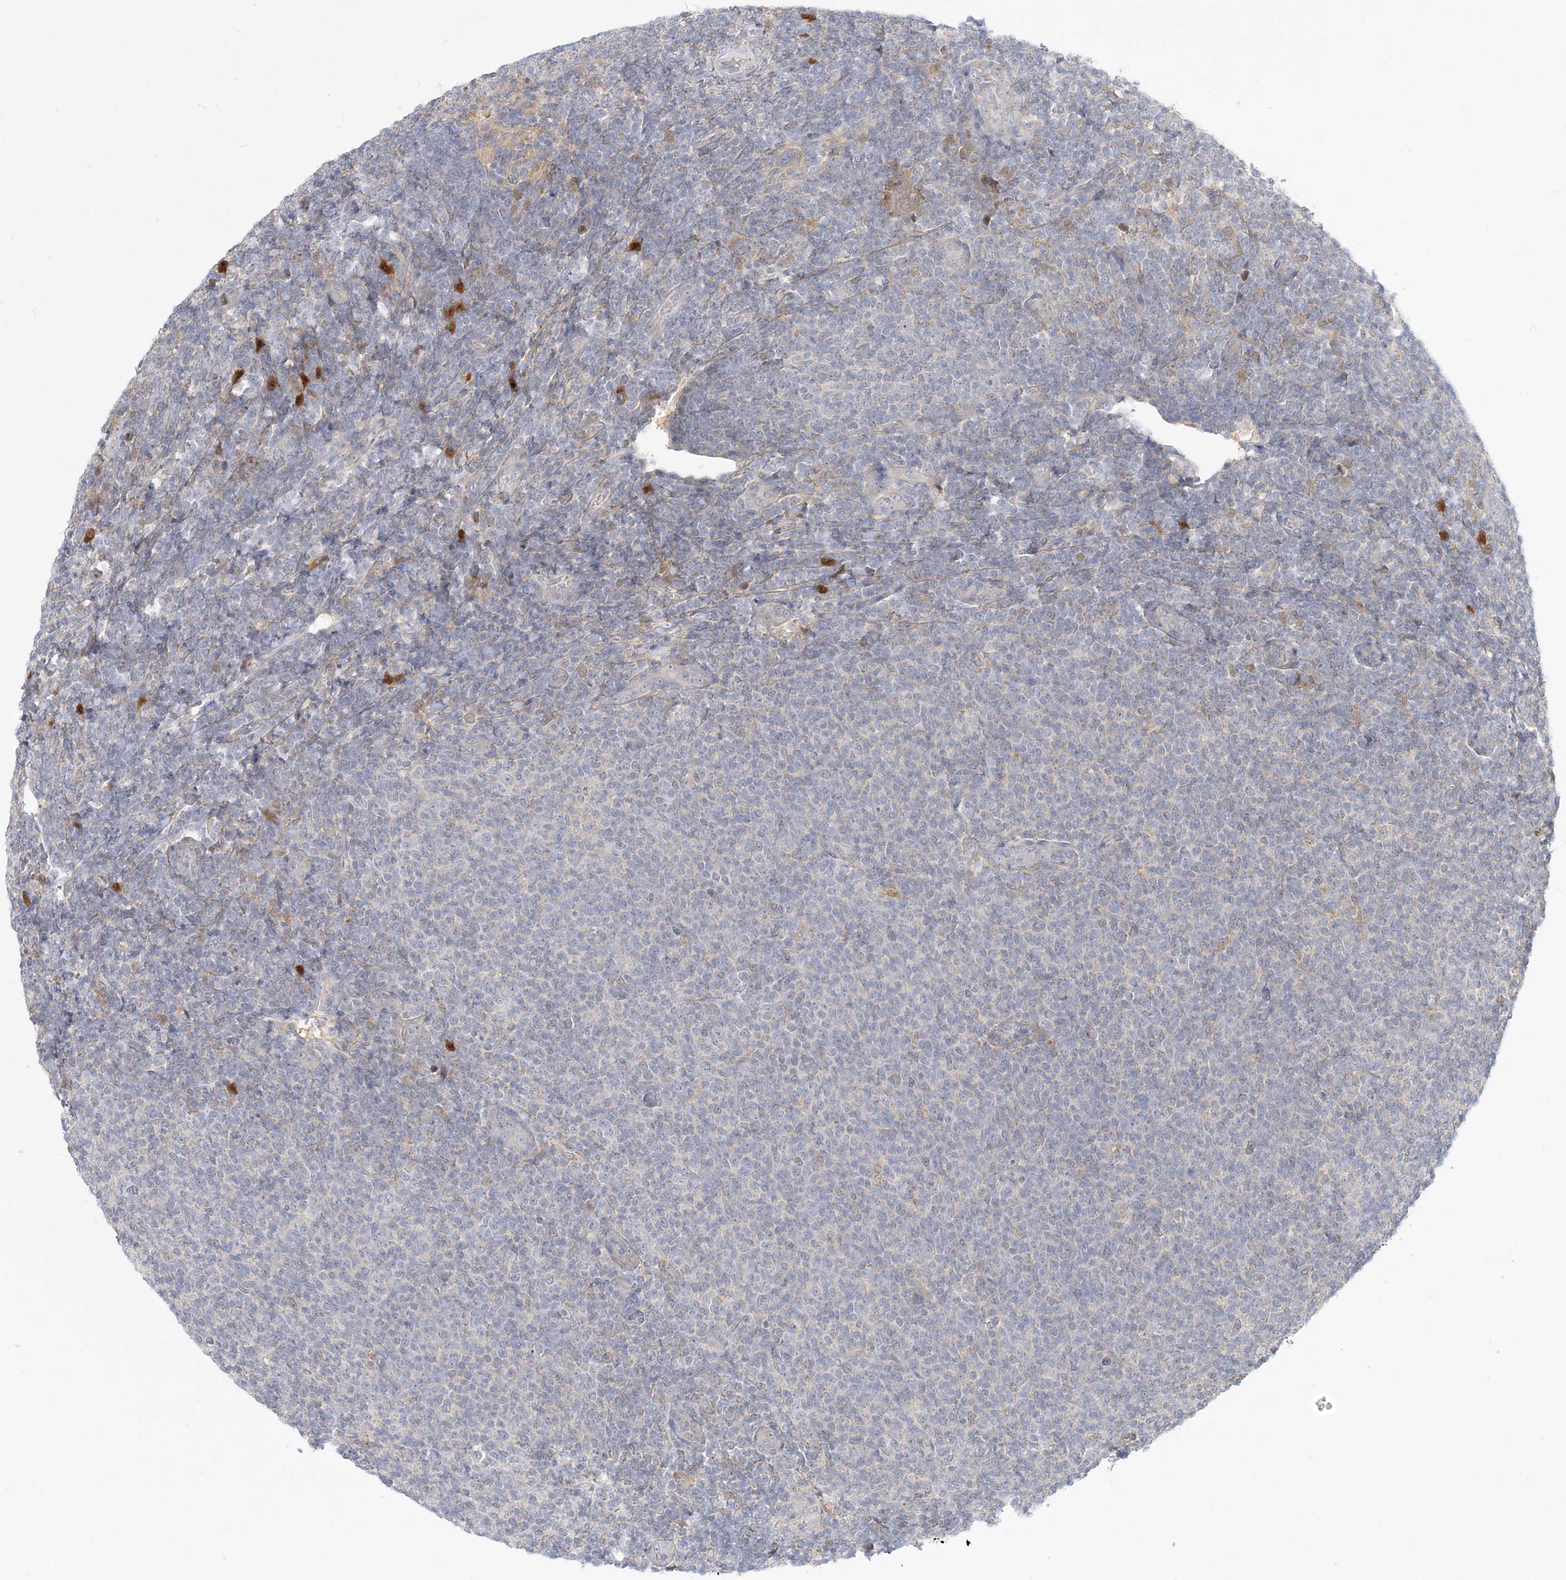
{"staining": {"intensity": "negative", "quantity": "none", "location": "none"}, "tissue": "lymphoma", "cell_type": "Tumor cells", "image_type": "cancer", "snomed": [{"axis": "morphology", "description": "Malignant lymphoma, non-Hodgkin's type, Low grade"}, {"axis": "topography", "description": "Lymph node"}], "caption": "Tumor cells are negative for protein expression in human lymphoma.", "gene": "GMPPA", "patient": {"sex": "male", "age": 66}}